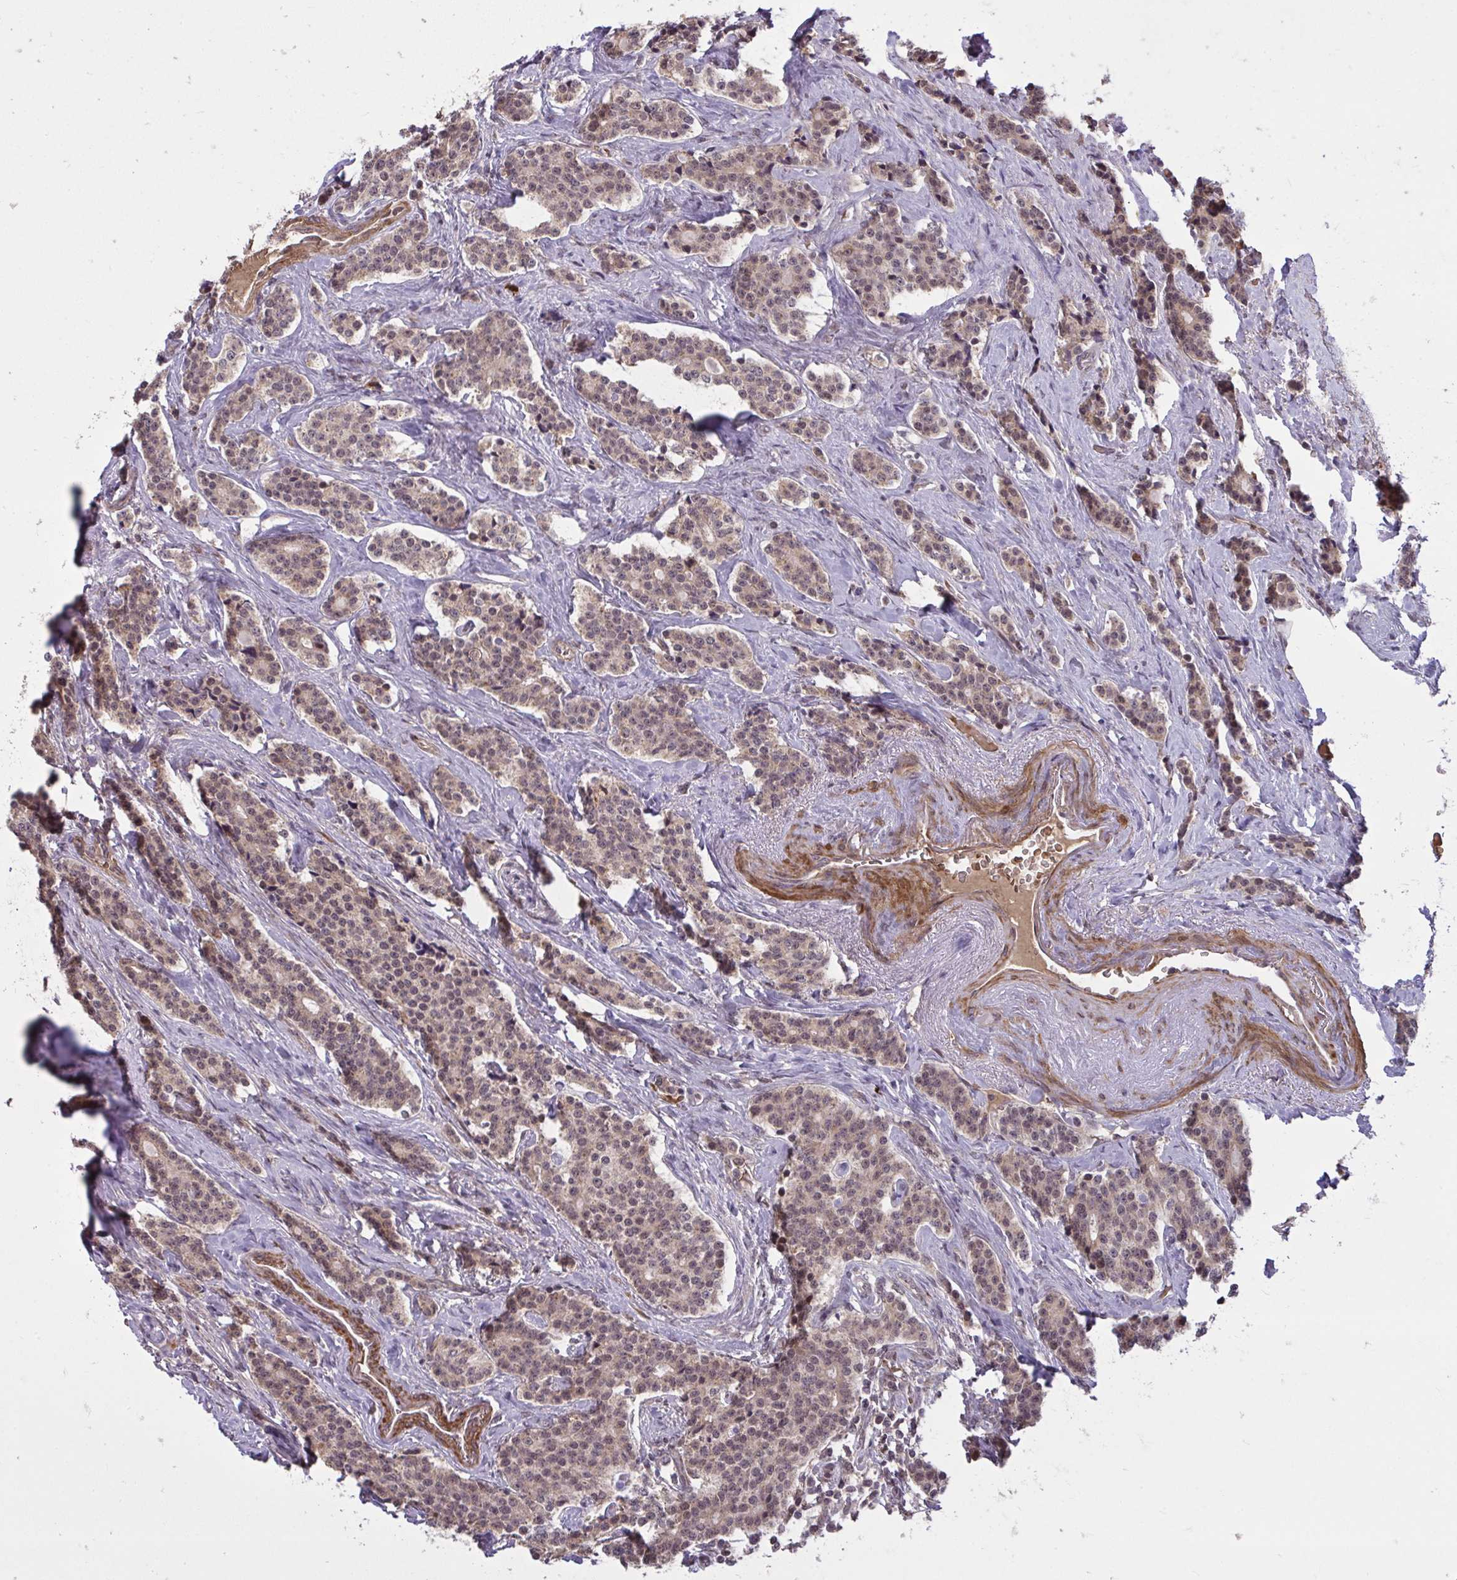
{"staining": {"intensity": "moderate", "quantity": ">75%", "location": "cytoplasmic/membranous,nuclear"}, "tissue": "carcinoid", "cell_type": "Tumor cells", "image_type": "cancer", "snomed": [{"axis": "morphology", "description": "Carcinoid, malignant, NOS"}, {"axis": "topography", "description": "Small intestine"}], "caption": "Immunohistochemical staining of human carcinoid demonstrates moderate cytoplasmic/membranous and nuclear protein positivity in approximately >75% of tumor cells.", "gene": "ZSCAN9", "patient": {"sex": "female", "age": 73}}